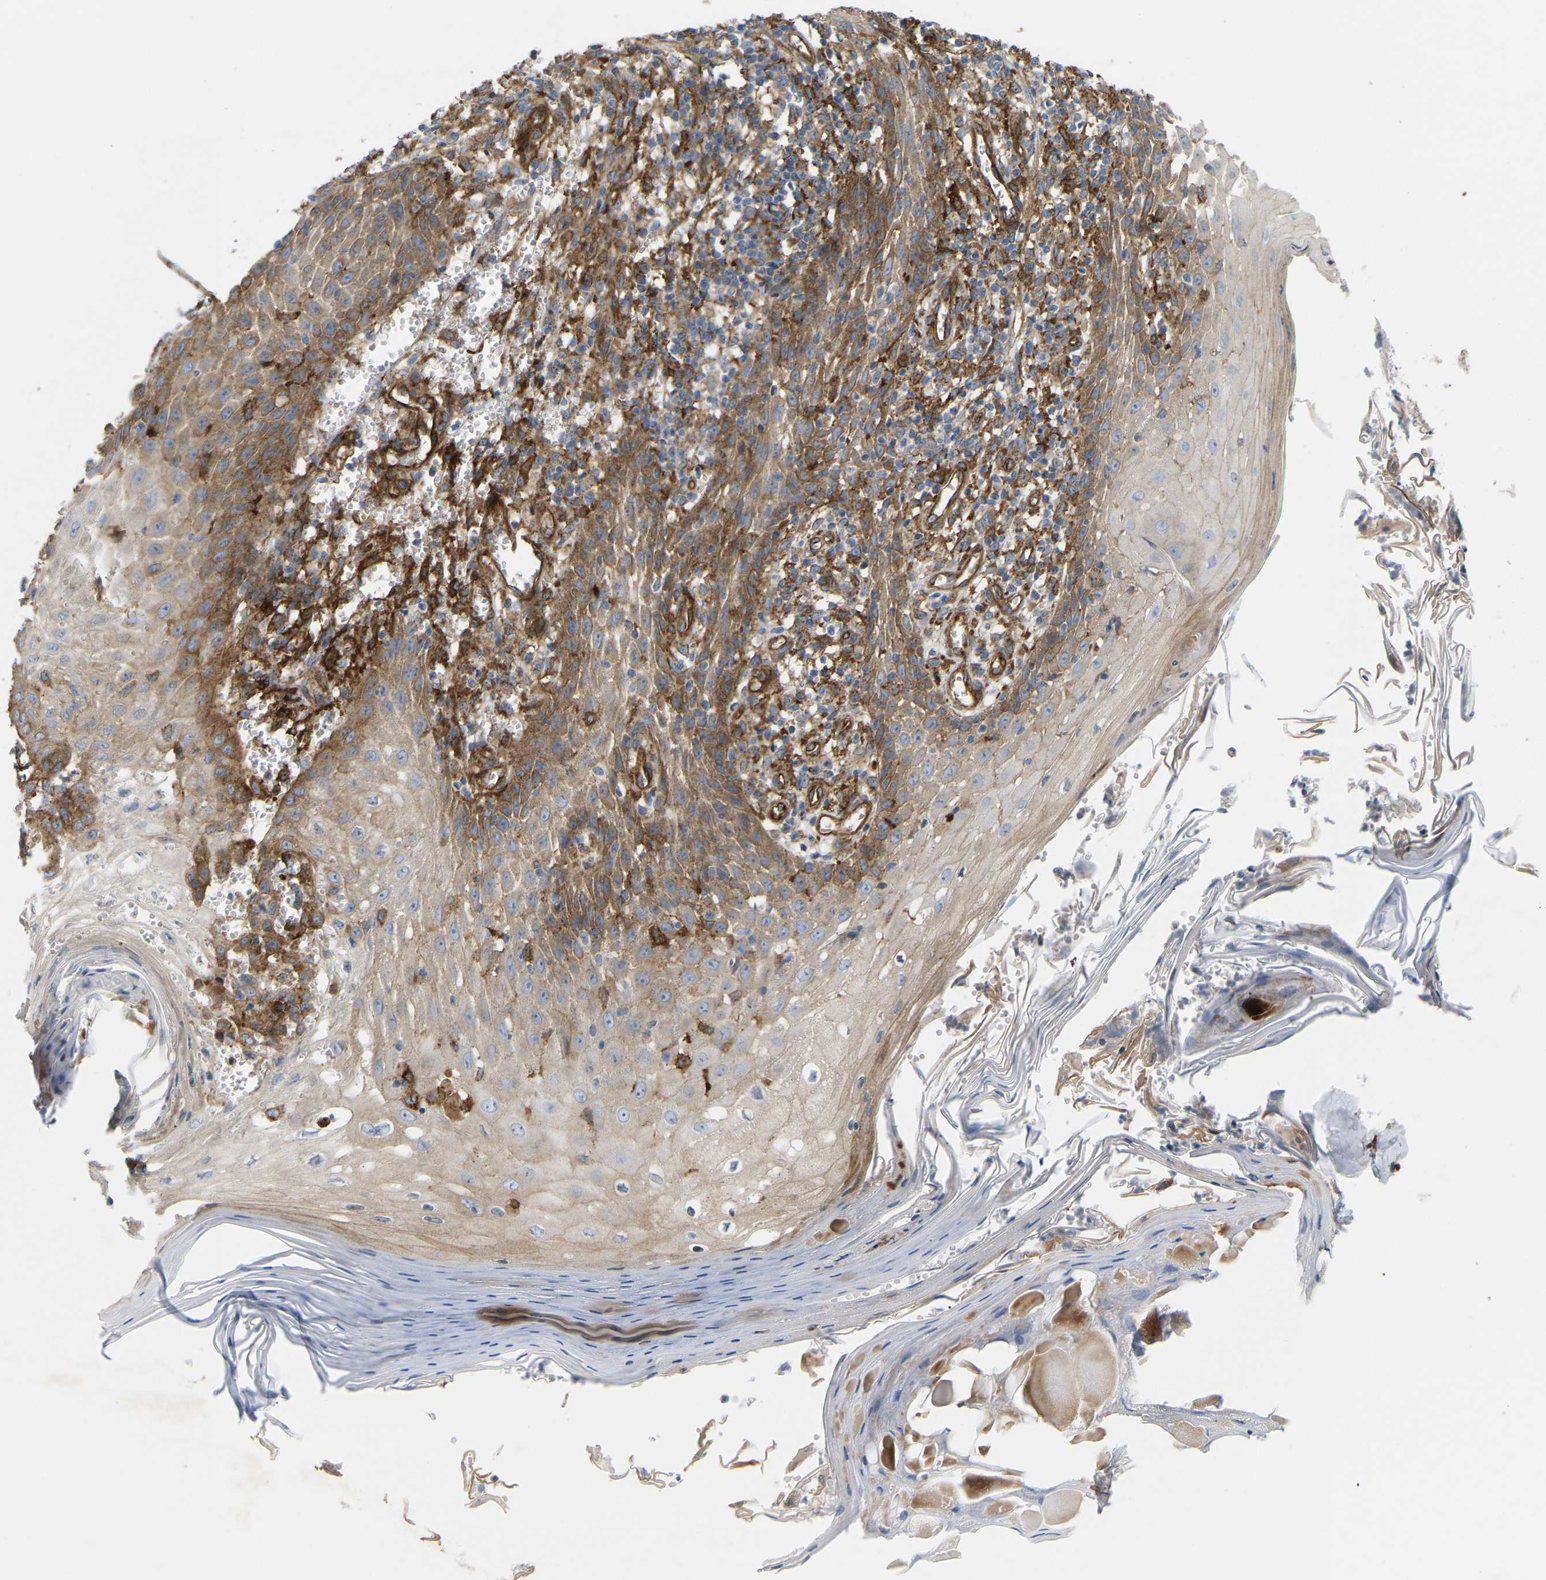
{"staining": {"intensity": "moderate", "quantity": "25%-75%", "location": "cytoplasmic/membranous"}, "tissue": "skin cancer", "cell_type": "Tumor cells", "image_type": "cancer", "snomed": [{"axis": "morphology", "description": "Squamous cell carcinoma, NOS"}, {"axis": "topography", "description": "Skin"}], "caption": "A brown stain shows moderate cytoplasmic/membranous staining of a protein in human skin cancer tumor cells.", "gene": "PICALM", "patient": {"sex": "female", "age": 73}}